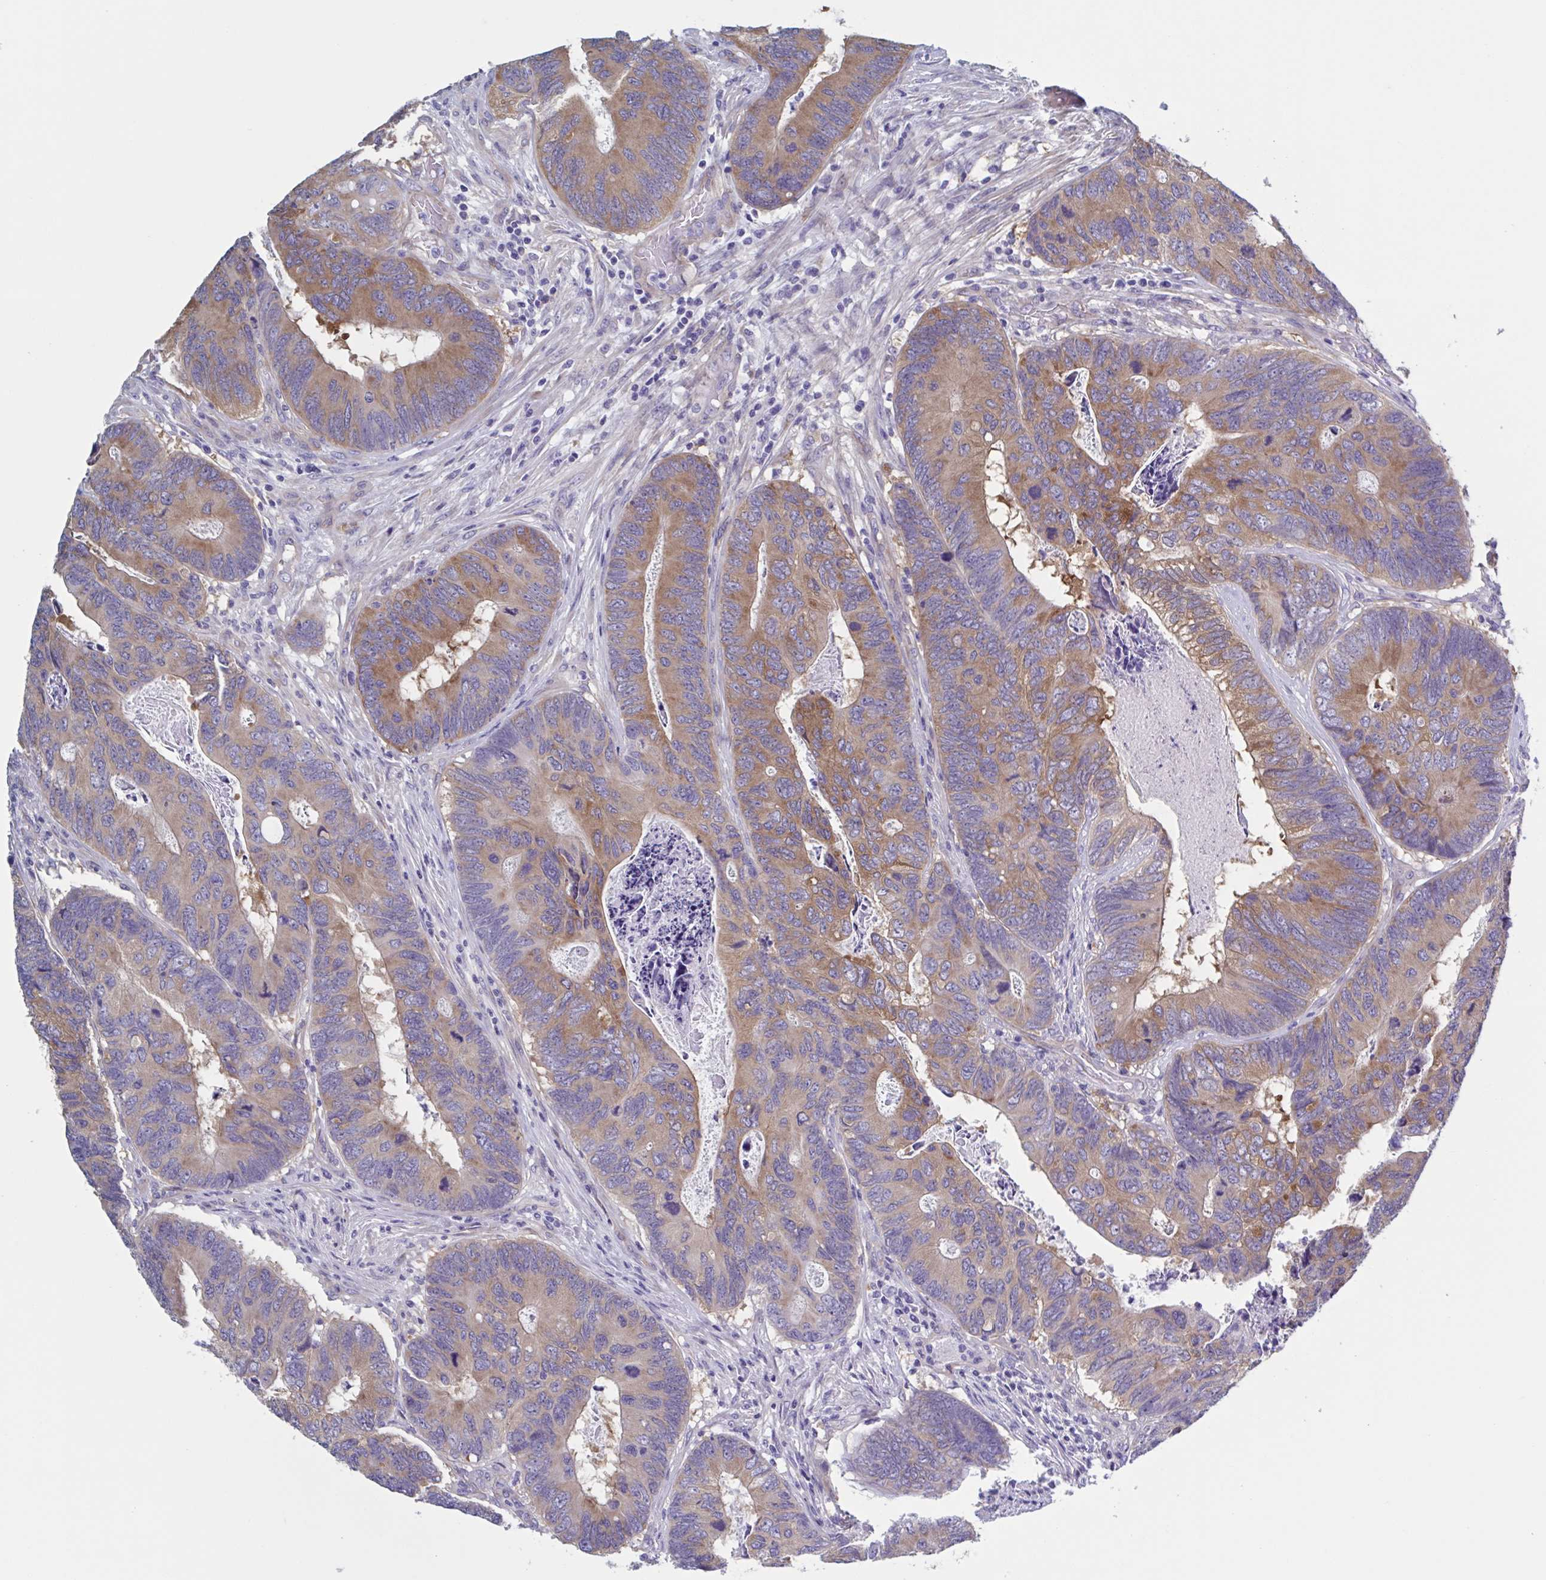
{"staining": {"intensity": "moderate", "quantity": "25%-75%", "location": "cytoplasmic/membranous"}, "tissue": "colorectal cancer", "cell_type": "Tumor cells", "image_type": "cancer", "snomed": [{"axis": "morphology", "description": "Adenocarcinoma, NOS"}, {"axis": "topography", "description": "Colon"}], "caption": "Protein expression analysis of colorectal cancer reveals moderate cytoplasmic/membranous positivity in approximately 25%-75% of tumor cells.", "gene": "LPIN3", "patient": {"sex": "female", "age": 67}}